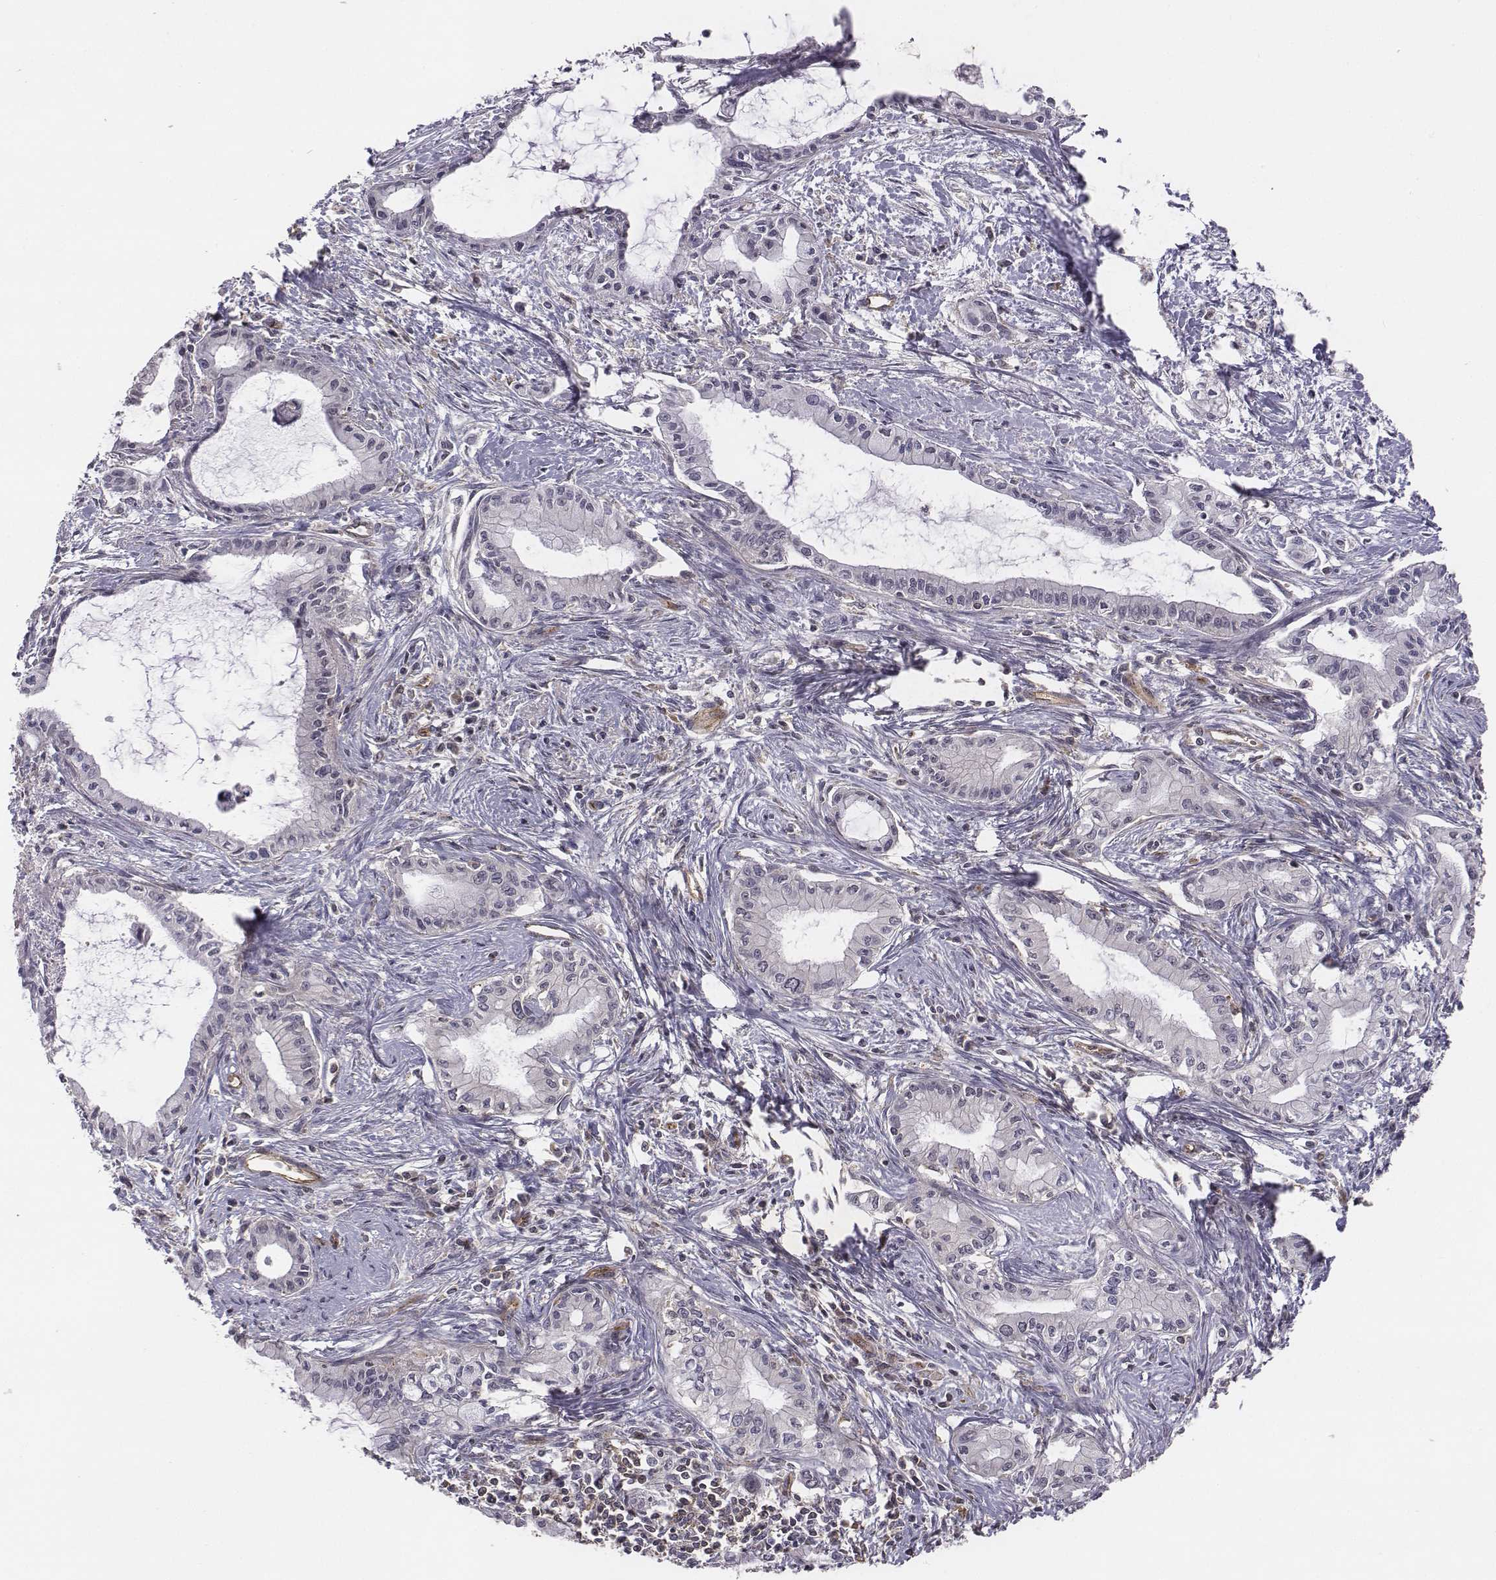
{"staining": {"intensity": "negative", "quantity": "none", "location": "none"}, "tissue": "pancreatic cancer", "cell_type": "Tumor cells", "image_type": "cancer", "snomed": [{"axis": "morphology", "description": "Adenocarcinoma, NOS"}, {"axis": "topography", "description": "Pancreas"}], "caption": "High magnification brightfield microscopy of pancreatic cancer stained with DAB (brown) and counterstained with hematoxylin (blue): tumor cells show no significant expression. (DAB immunohistochemistry, high magnification).", "gene": "PTPRG", "patient": {"sex": "male", "age": 48}}